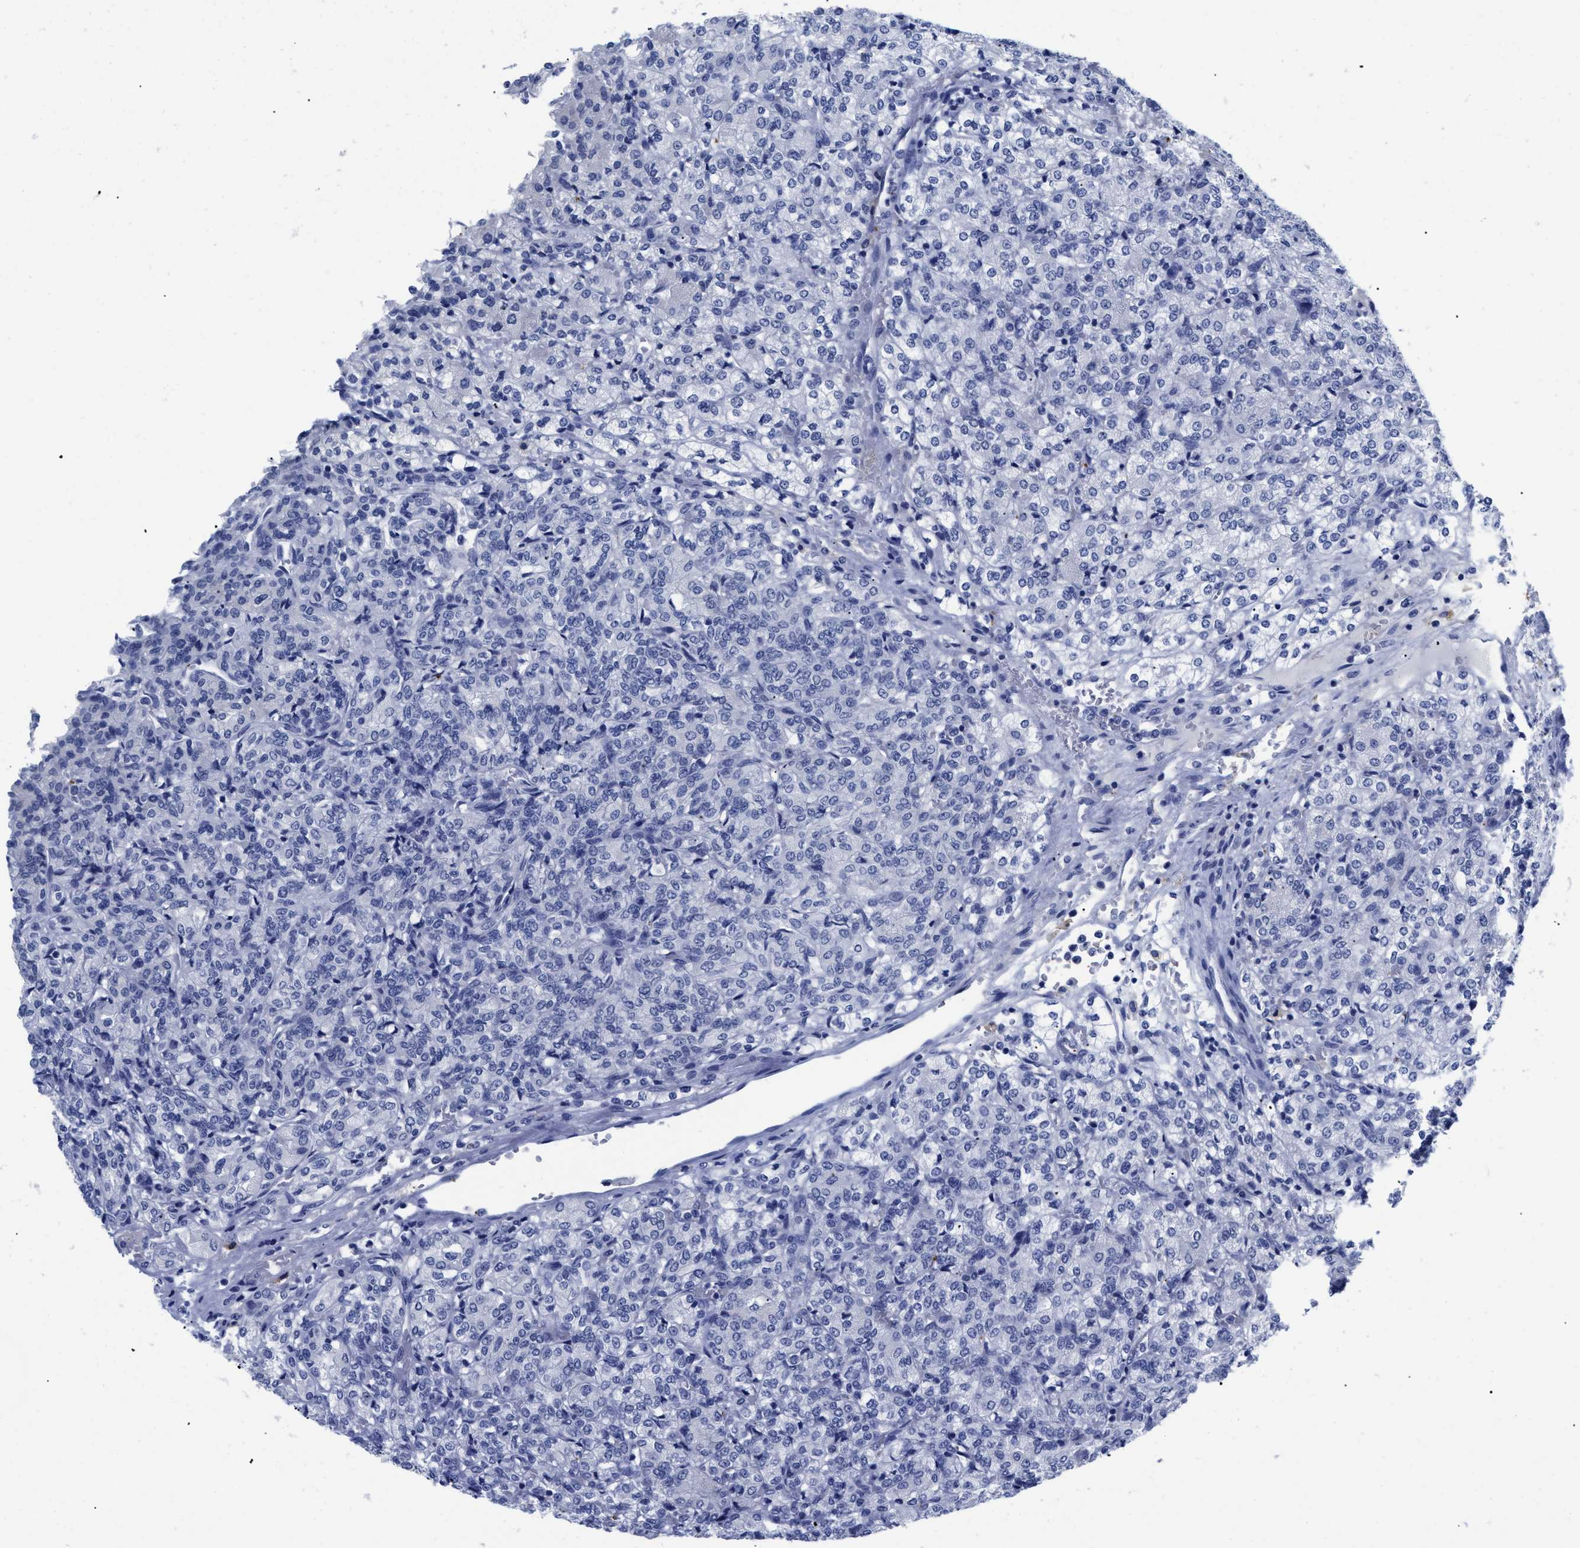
{"staining": {"intensity": "negative", "quantity": "none", "location": "none"}, "tissue": "renal cancer", "cell_type": "Tumor cells", "image_type": "cancer", "snomed": [{"axis": "morphology", "description": "Adenocarcinoma, NOS"}, {"axis": "topography", "description": "Kidney"}], "caption": "IHC photomicrograph of renal cancer stained for a protein (brown), which displays no expression in tumor cells.", "gene": "TREML1", "patient": {"sex": "male", "age": 77}}